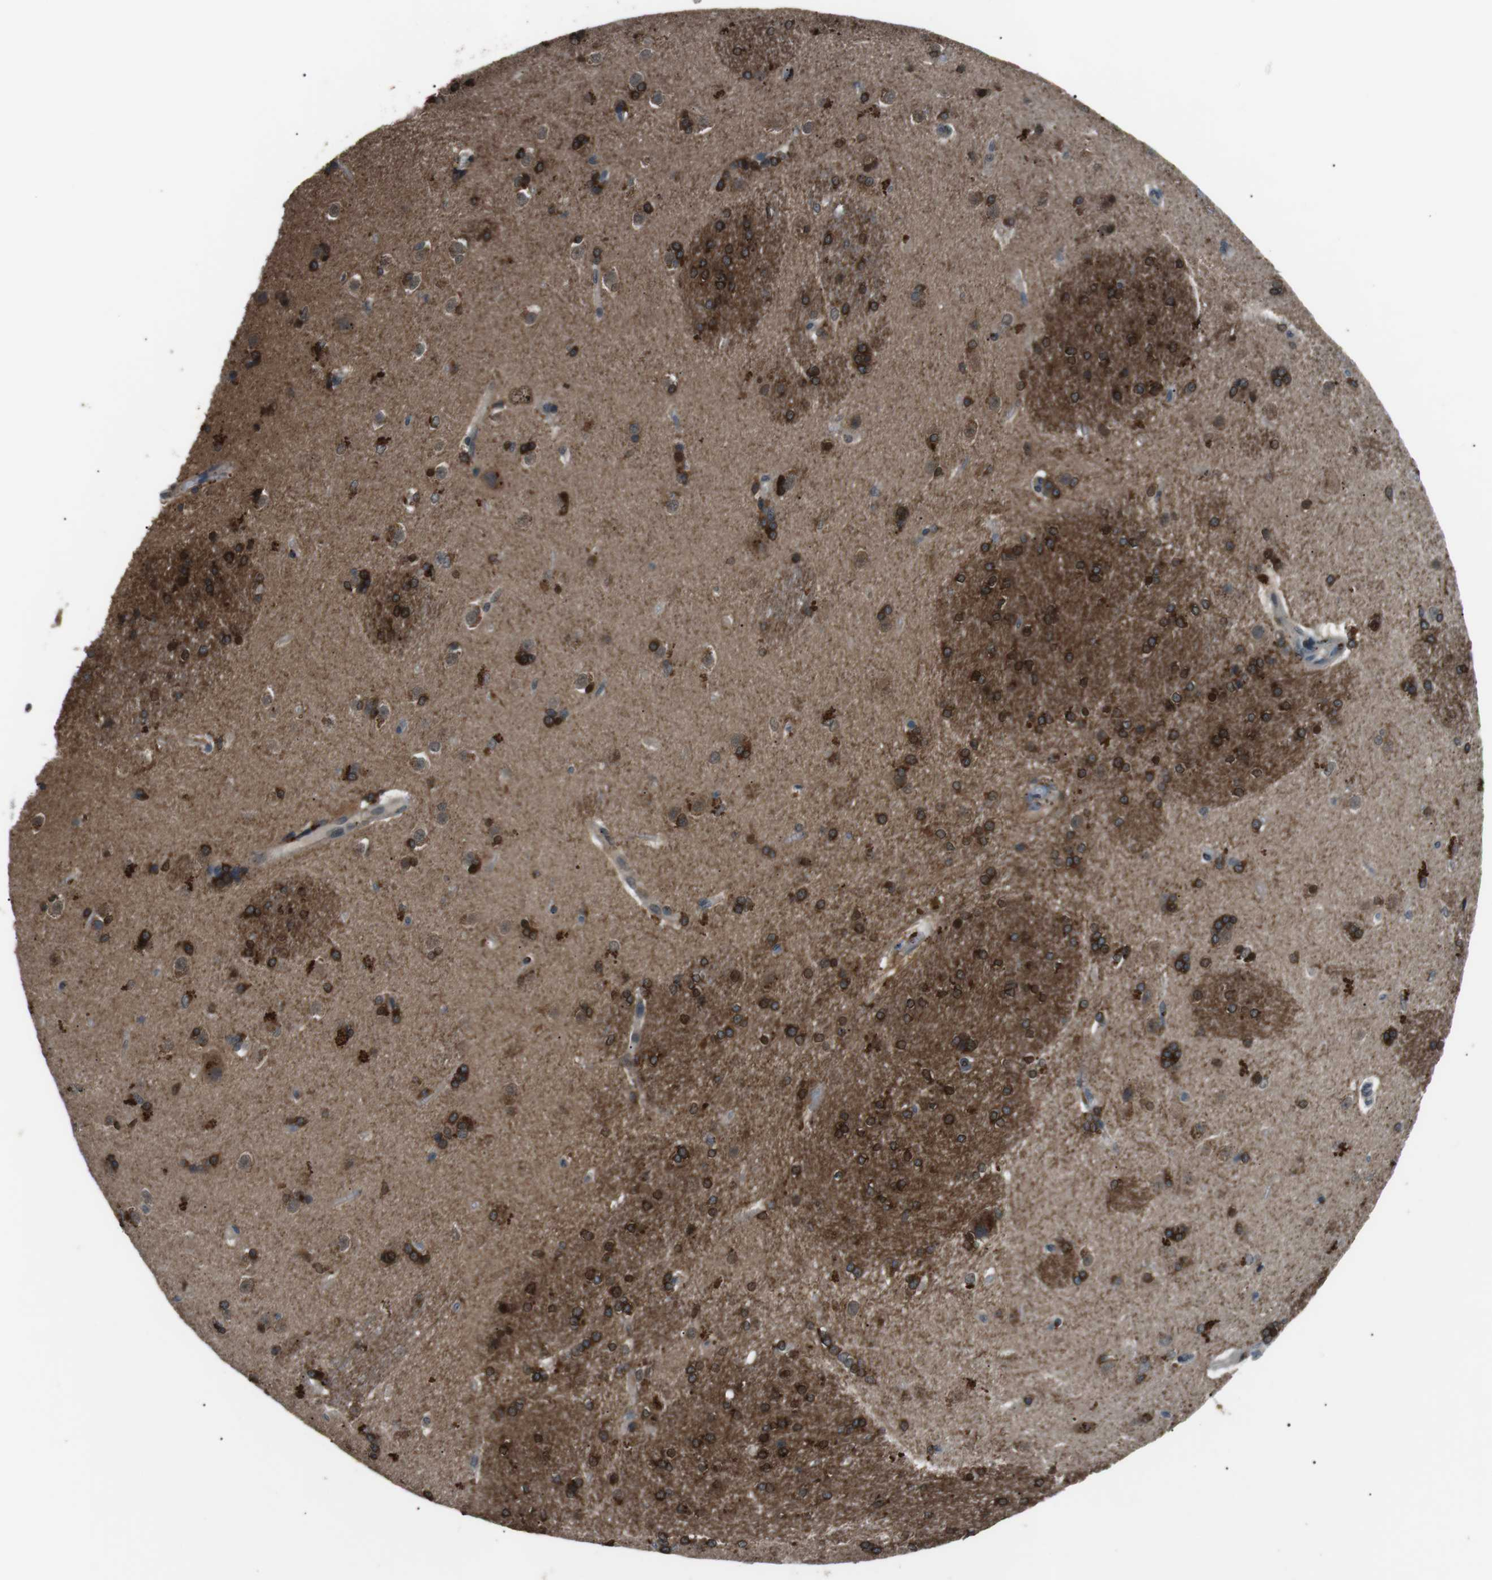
{"staining": {"intensity": "strong", "quantity": ">75%", "location": "cytoplasmic/membranous,nuclear"}, "tissue": "caudate", "cell_type": "Glial cells", "image_type": "normal", "snomed": [{"axis": "morphology", "description": "Normal tissue, NOS"}, {"axis": "topography", "description": "Lateral ventricle wall"}], "caption": "Brown immunohistochemical staining in benign caudate reveals strong cytoplasmic/membranous,nuclear expression in about >75% of glial cells.", "gene": "NEK7", "patient": {"sex": "female", "age": 19}}